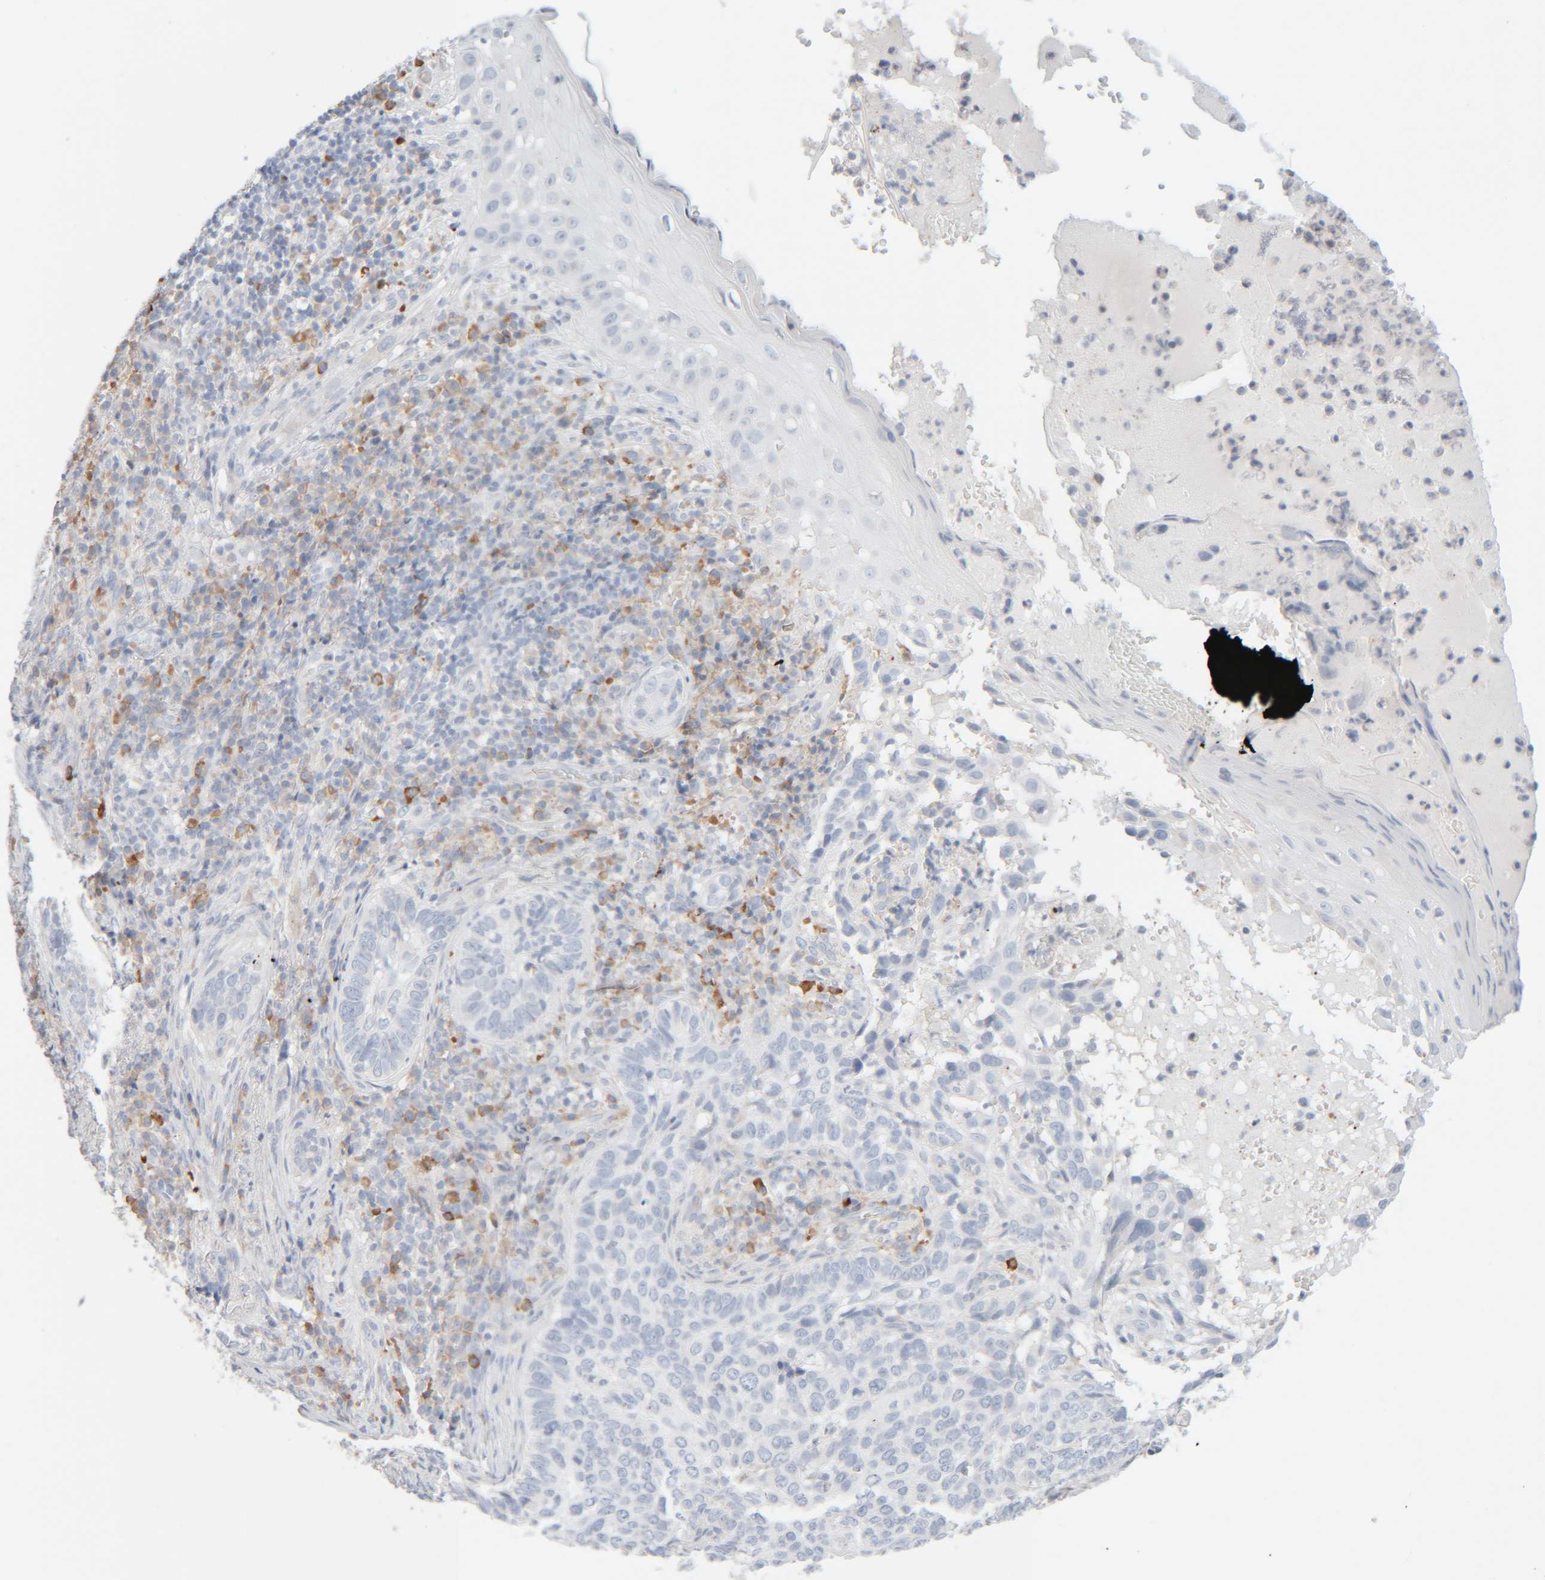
{"staining": {"intensity": "negative", "quantity": "none", "location": "none"}, "tissue": "skin cancer", "cell_type": "Tumor cells", "image_type": "cancer", "snomed": [{"axis": "morphology", "description": "Basal cell carcinoma"}, {"axis": "topography", "description": "Skin"}], "caption": "High power microscopy micrograph of an IHC photomicrograph of skin basal cell carcinoma, revealing no significant staining in tumor cells.", "gene": "RIDA", "patient": {"sex": "female", "age": 89}}